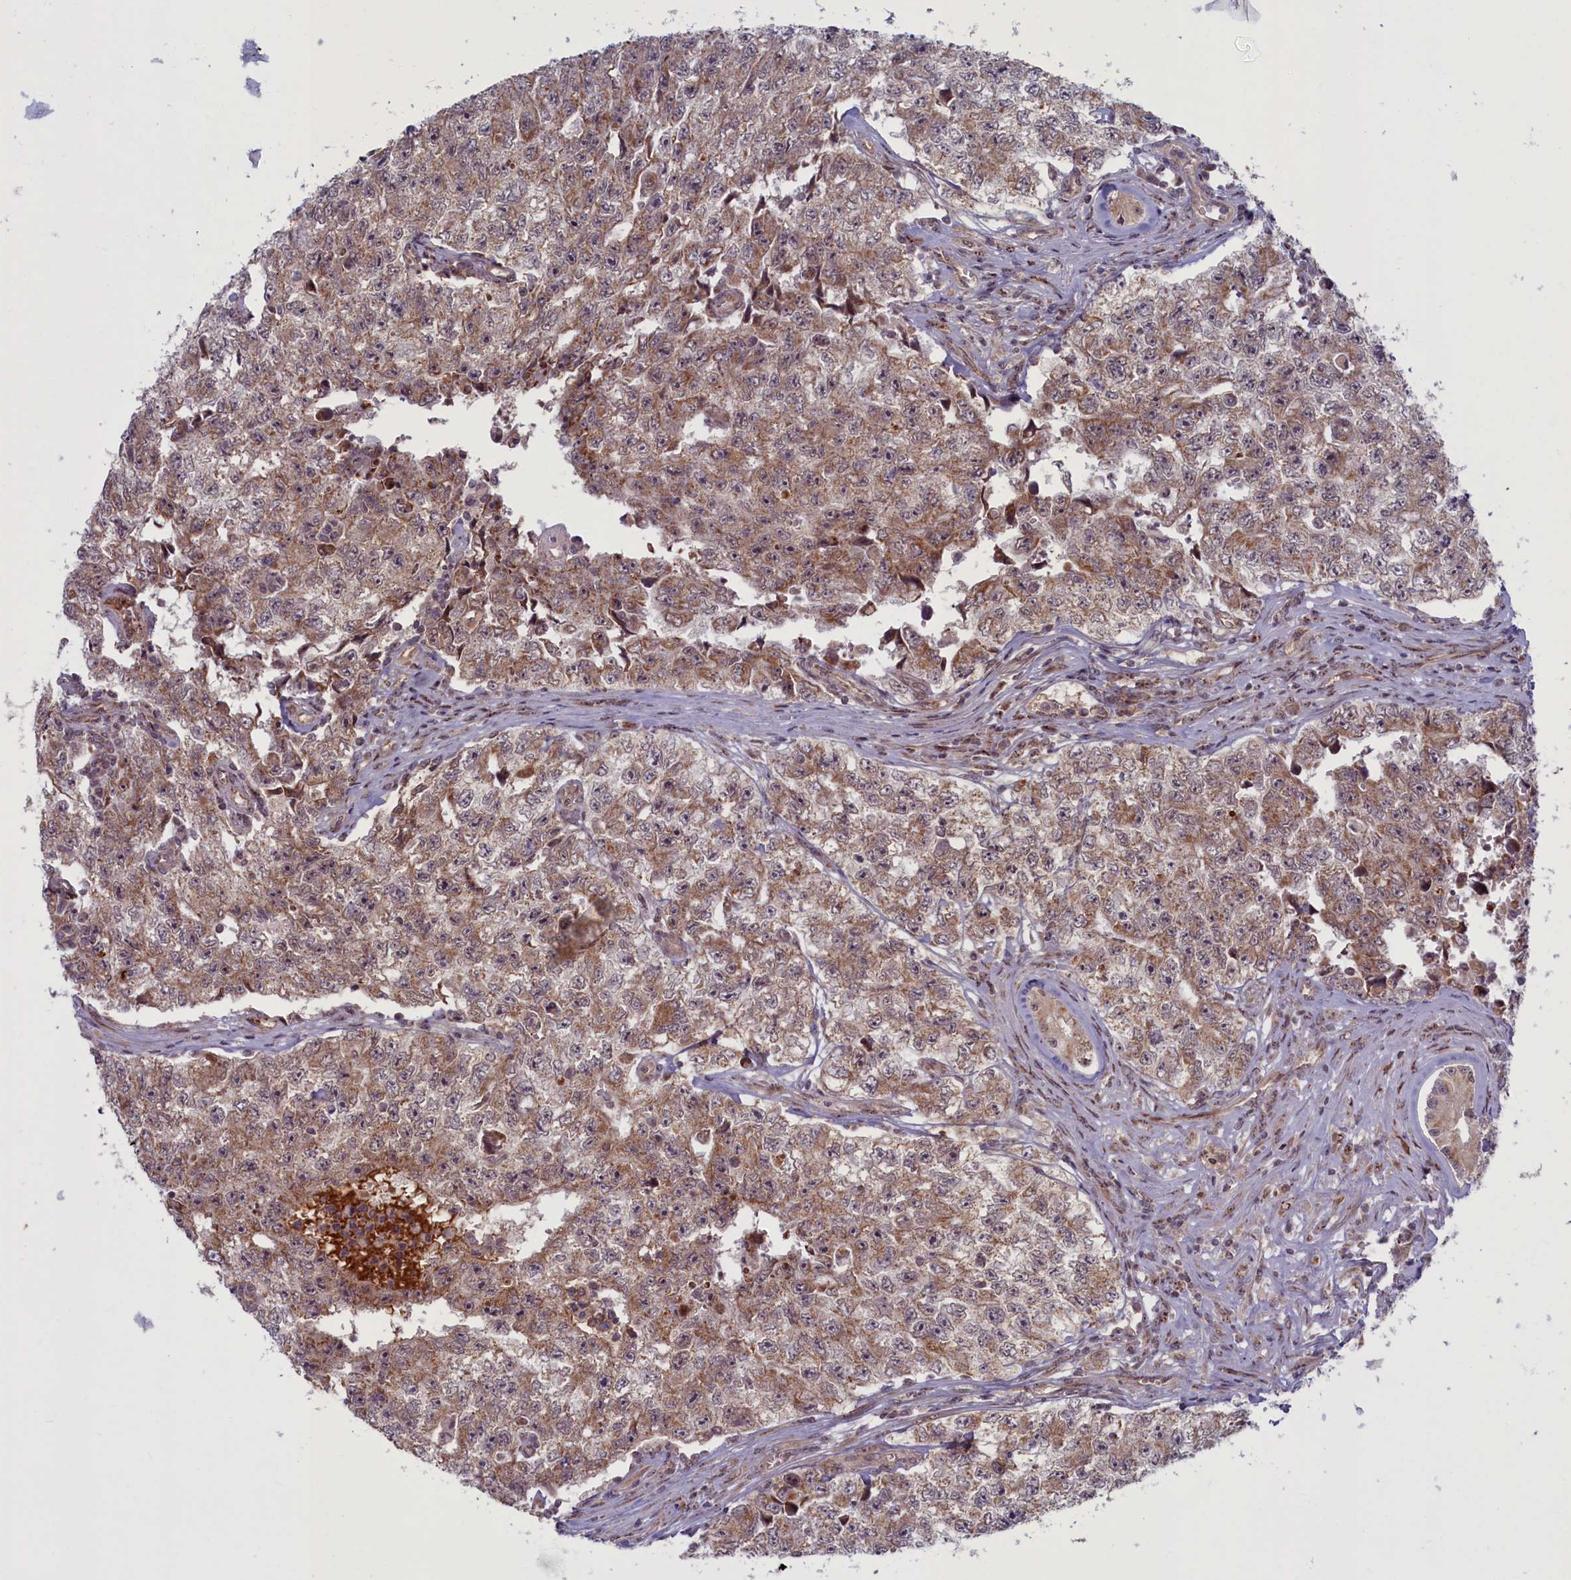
{"staining": {"intensity": "moderate", "quantity": ">75%", "location": "cytoplasmic/membranous"}, "tissue": "testis cancer", "cell_type": "Tumor cells", "image_type": "cancer", "snomed": [{"axis": "morphology", "description": "Carcinoma, Embryonal, NOS"}, {"axis": "topography", "description": "Testis"}], "caption": "Protein staining demonstrates moderate cytoplasmic/membranous staining in approximately >75% of tumor cells in testis embryonal carcinoma. Using DAB (3,3'-diaminobenzidine) (brown) and hematoxylin (blue) stains, captured at high magnification using brightfield microscopy.", "gene": "PLA2G10", "patient": {"sex": "male", "age": 17}}